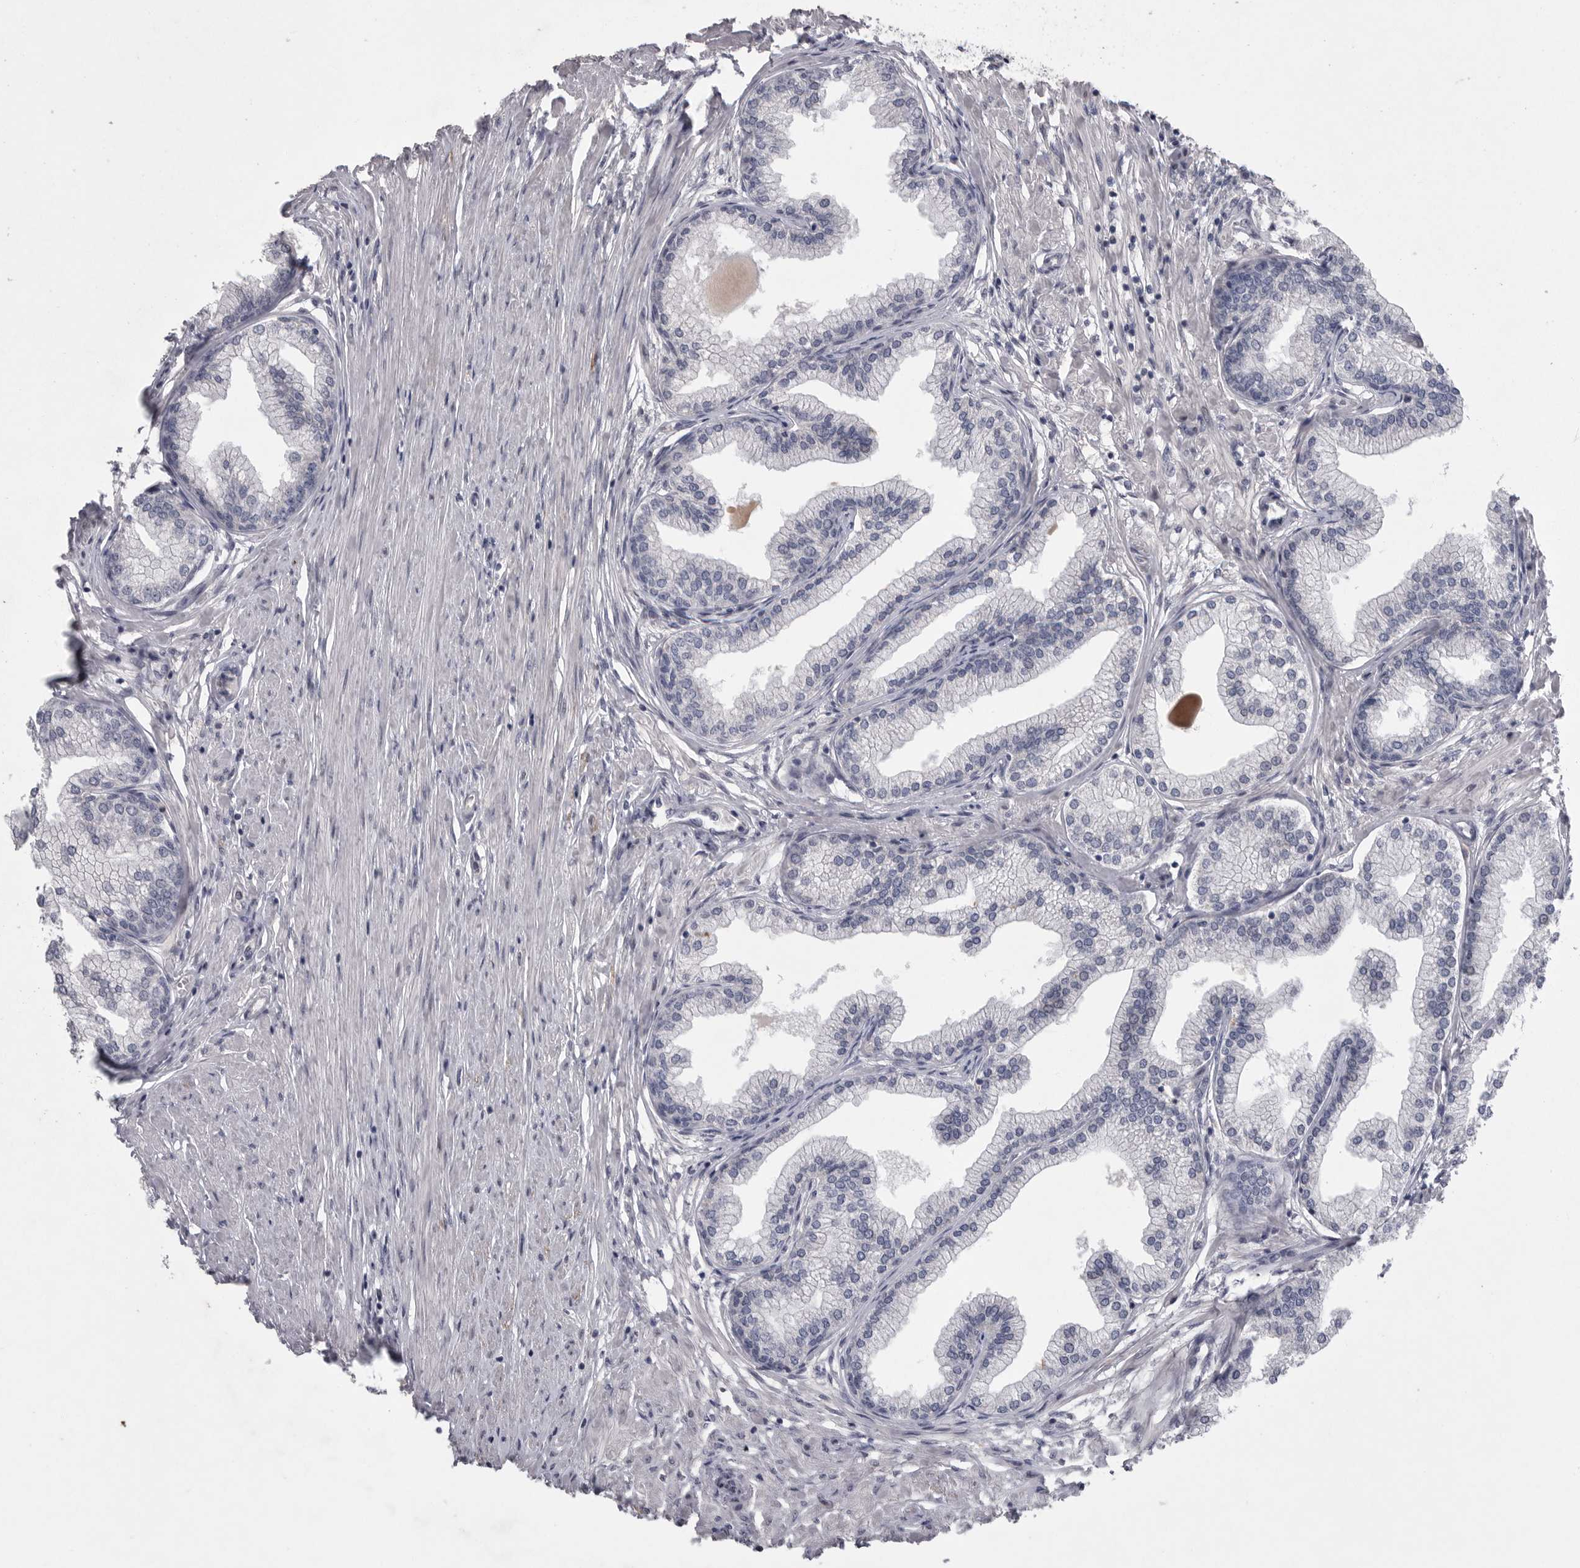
{"staining": {"intensity": "negative", "quantity": "none", "location": "none"}, "tissue": "prostate", "cell_type": "Glandular cells", "image_type": "normal", "snomed": [{"axis": "morphology", "description": "Normal tissue, NOS"}, {"axis": "morphology", "description": "Urothelial carcinoma, Low grade"}, {"axis": "topography", "description": "Urinary bladder"}, {"axis": "topography", "description": "Prostate"}], "caption": "The image displays no staining of glandular cells in benign prostate.", "gene": "CRP", "patient": {"sex": "male", "age": 60}}